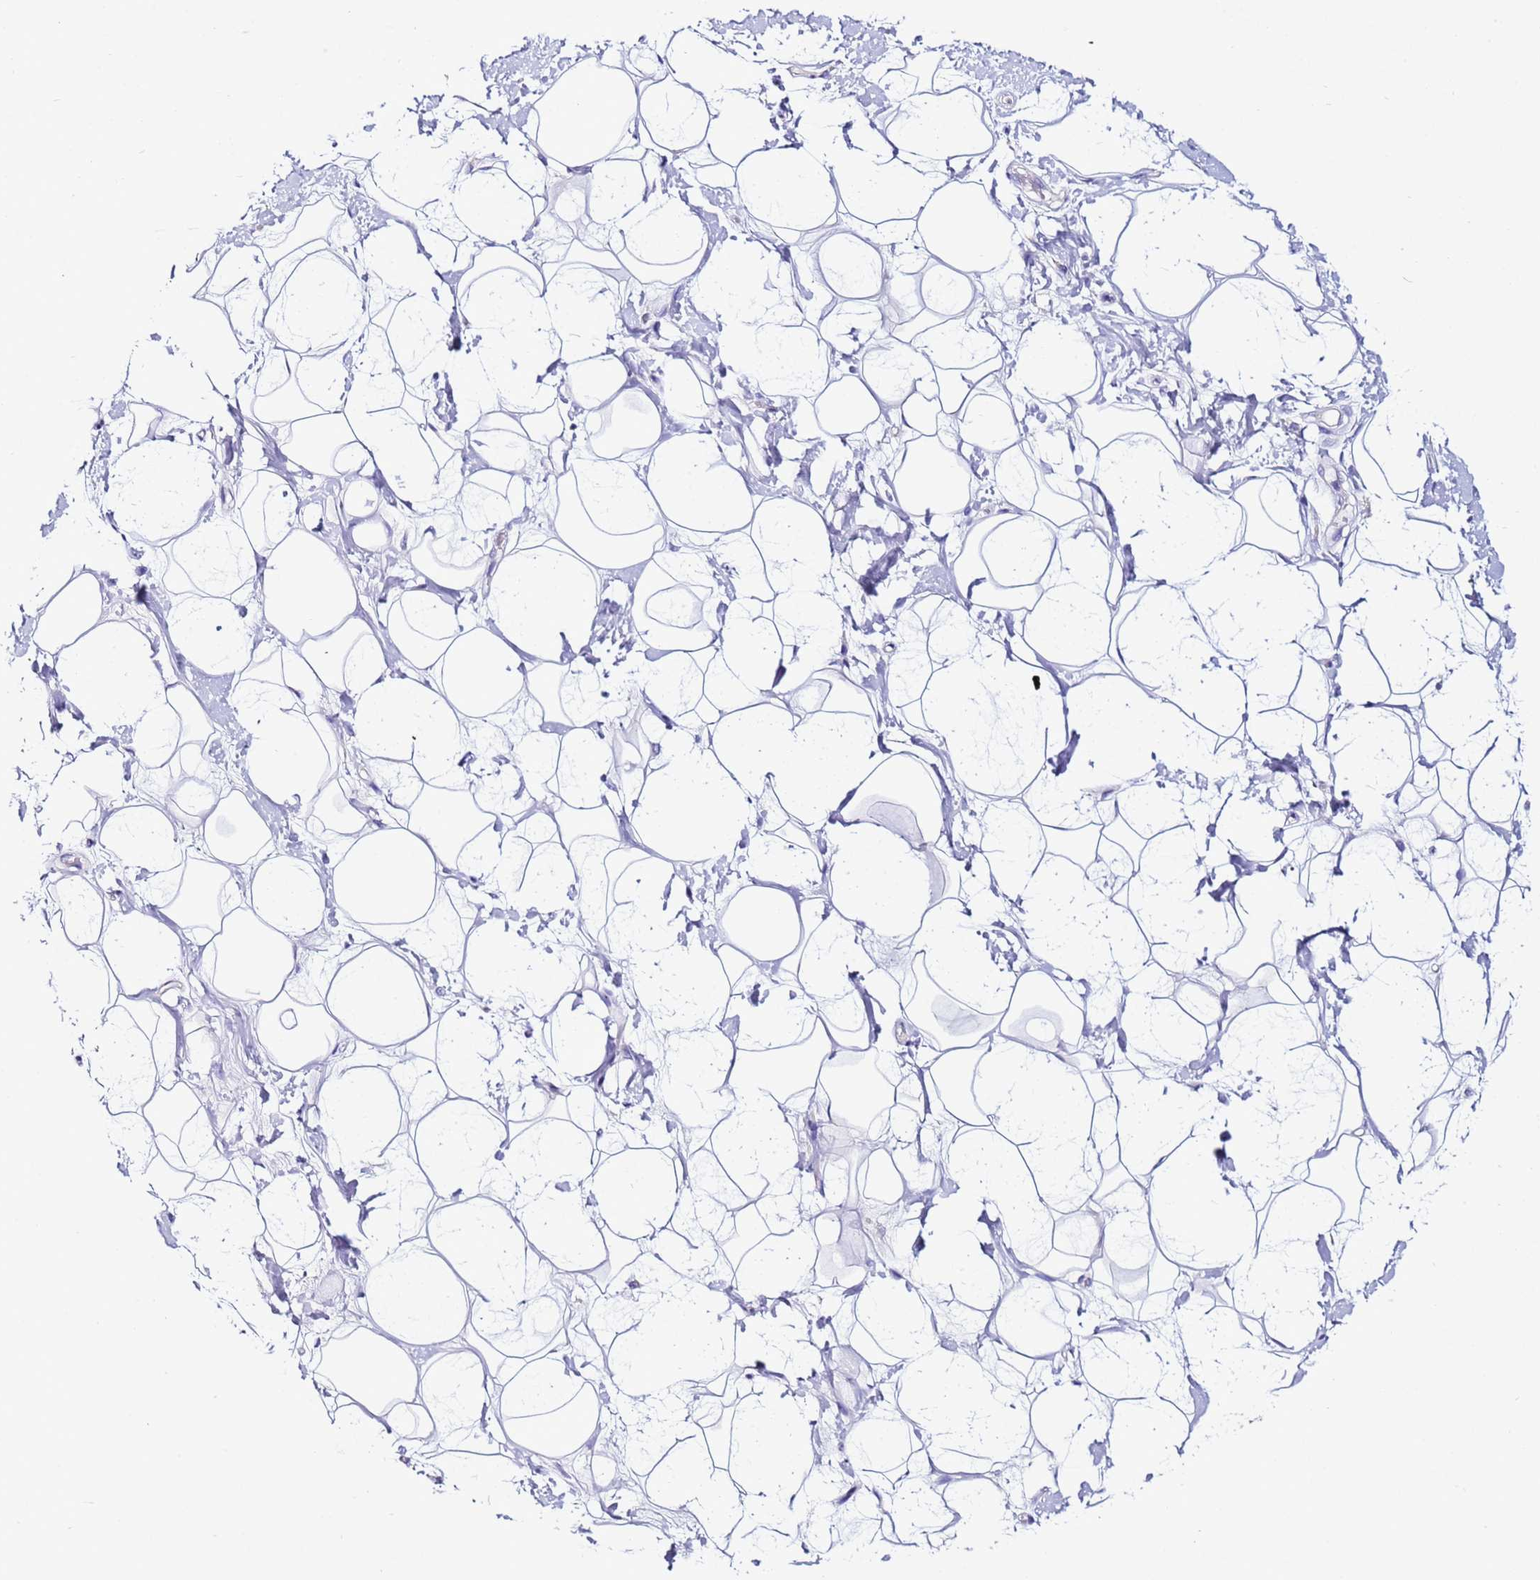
{"staining": {"intensity": "negative", "quantity": "none", "location": "none"}, "tissue": "adipose tissue", "cell_type": "Adipocytes", "image_type": "normal", "snomed": [{"axis": "morphology", "description": "Normal tissue, NOS"}, {"axis": "topography", "description": "Breast"}], "caption": "Adipocytes show no significant staining in benign adipose tissue. The staining is performed using DAB brown chromogen with nuclei counter-stained in using hematoxylin.", "gene": "MYBPC3", "patient": {"sex": "female", "age": 26}}